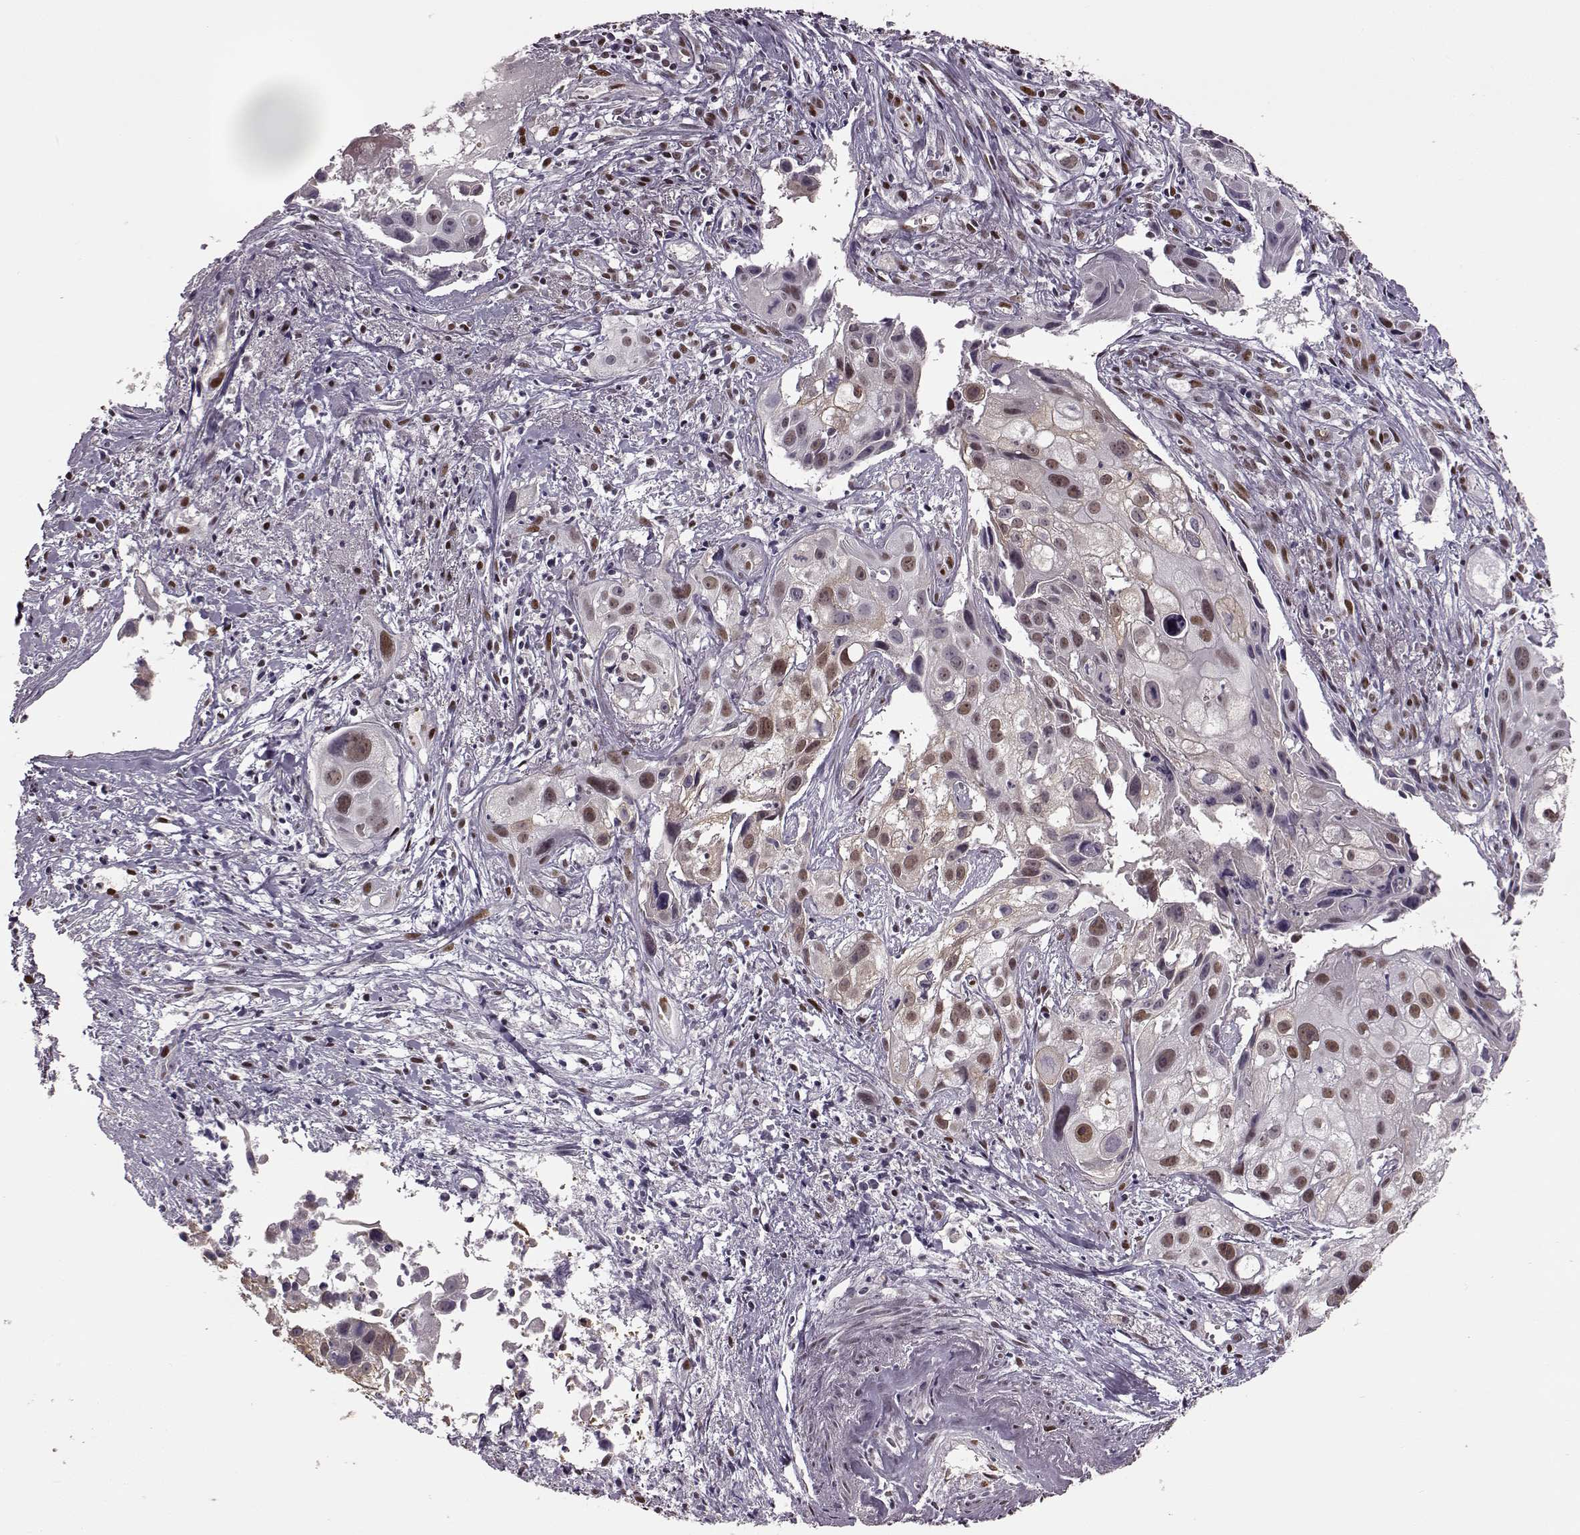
{"staining": {"intensity": "weak", "quantity": ">75%", "location": "nuclear"}, "tissue": "cervical cancer", "cell_type": "Tumor cells", "image_type": "cancer", "snomed": [{"axis": "morphology", "description": "Squamous cell carcinoma, NOS"}, {"axis": "topography", "description": "Cervix"}], "caption": "DAB immunohistochemical staining of human squamous cell carcinoma (cervical) demonstrates weak nuclear protein expression in about >75% of tumor cells. Nuclei are stained in blue.", "gene": "FTO", "patient": {"sex": "female", "age": 53}}